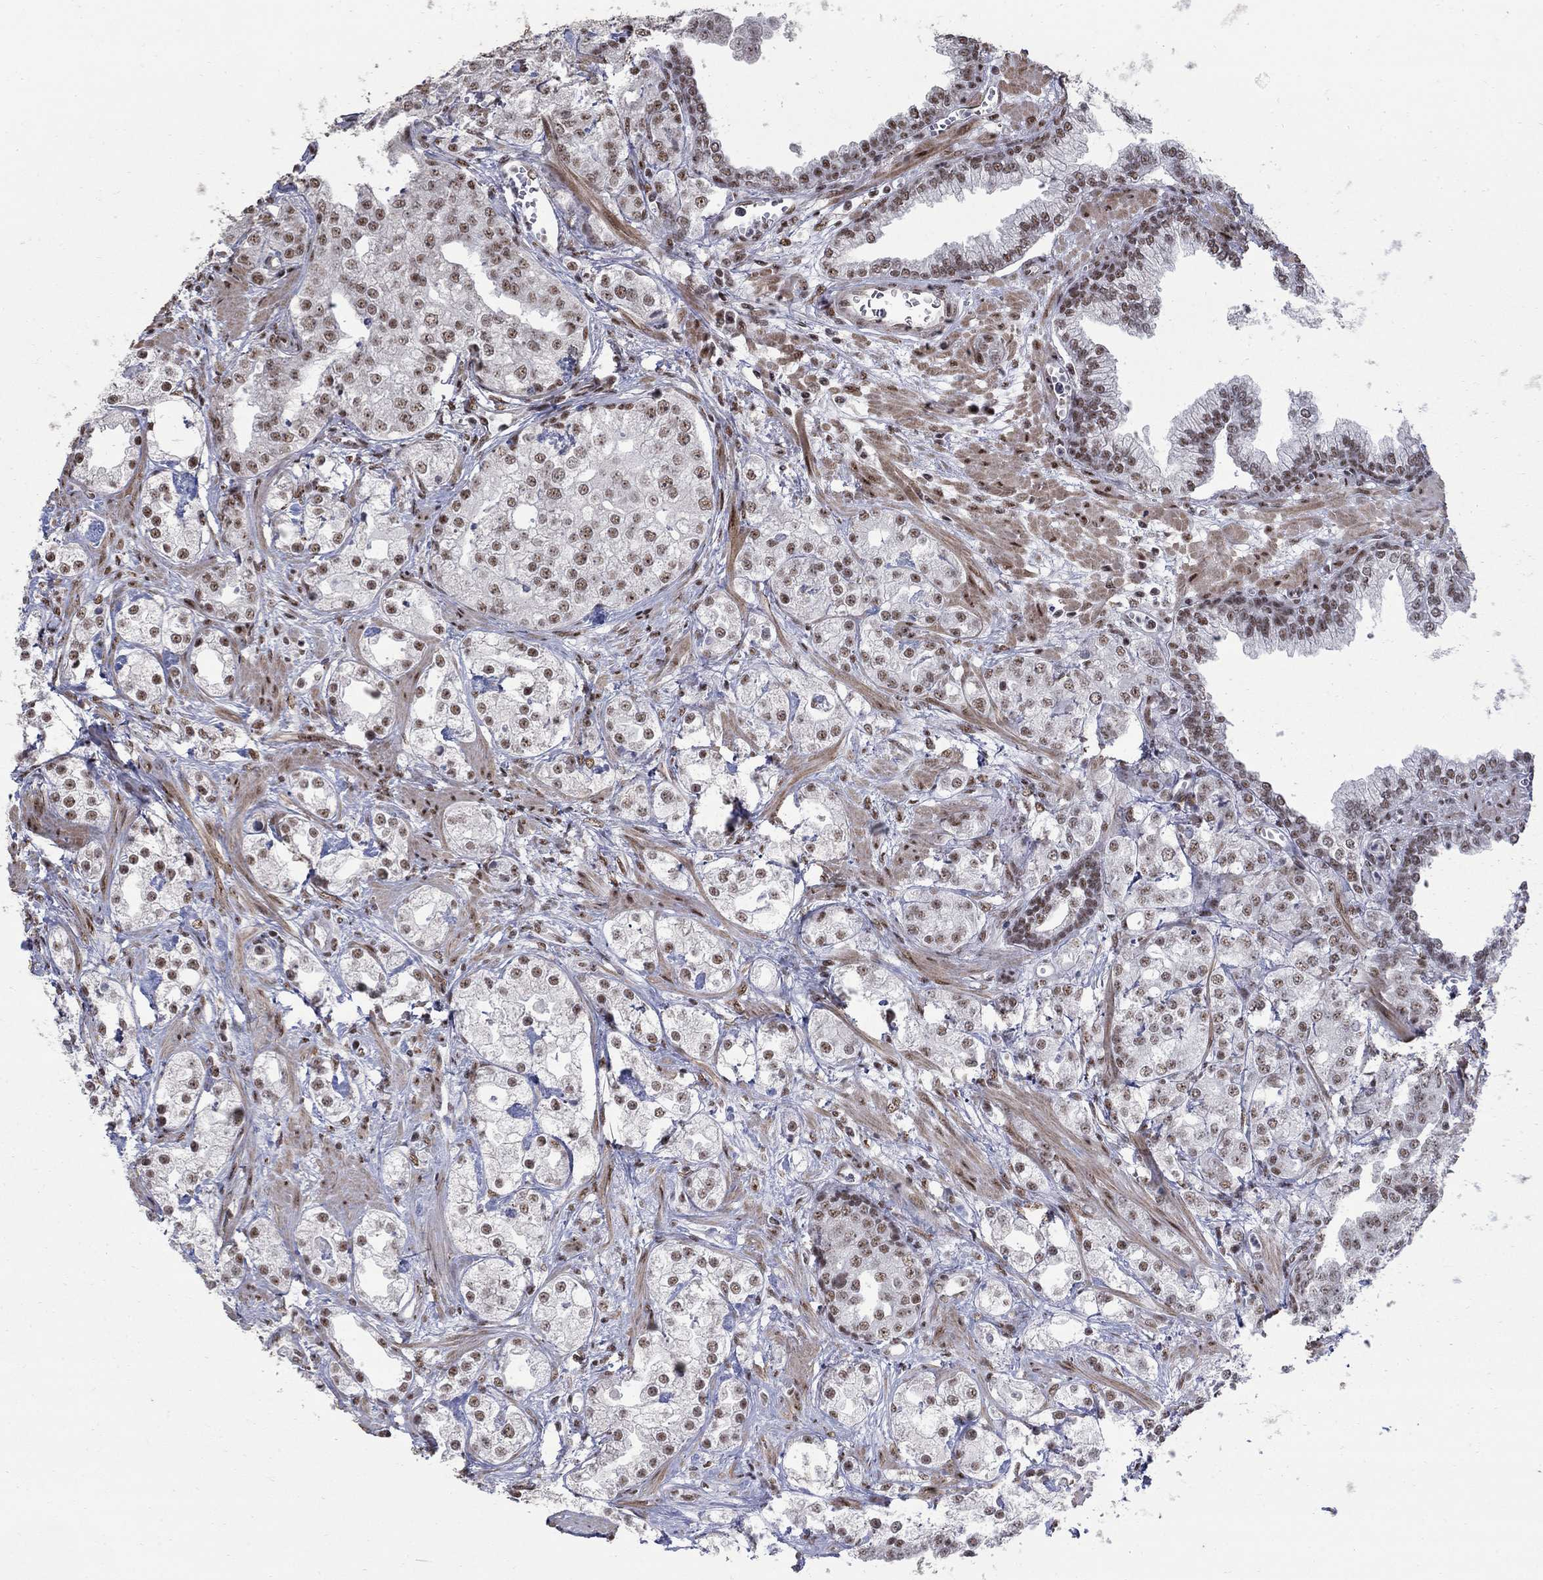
{"staining": {"intensity": "weak", "quantity": "25%-75%", "location": "nuclear"}, "tissue": "prostate cancer", "cell_type": "Tumor cells", "image_type": "cancer", "snomed": [{"axis": "morphology", "description": "Adenocarcinoma, NOS"}, {"axis": "topography", "description": "Prostate and seminal vesicle, NOS"}, {"axis": "topography", "description": "Prostate"}], "caption": "Human prostate cancer (adenocarcinoma) stained with a brown dye exhibits weak nuclear positive expression in approximately 25%-75% of tumor cells.", "gene": "PNISR", "patient": {"sex": "male", "age": 62}}